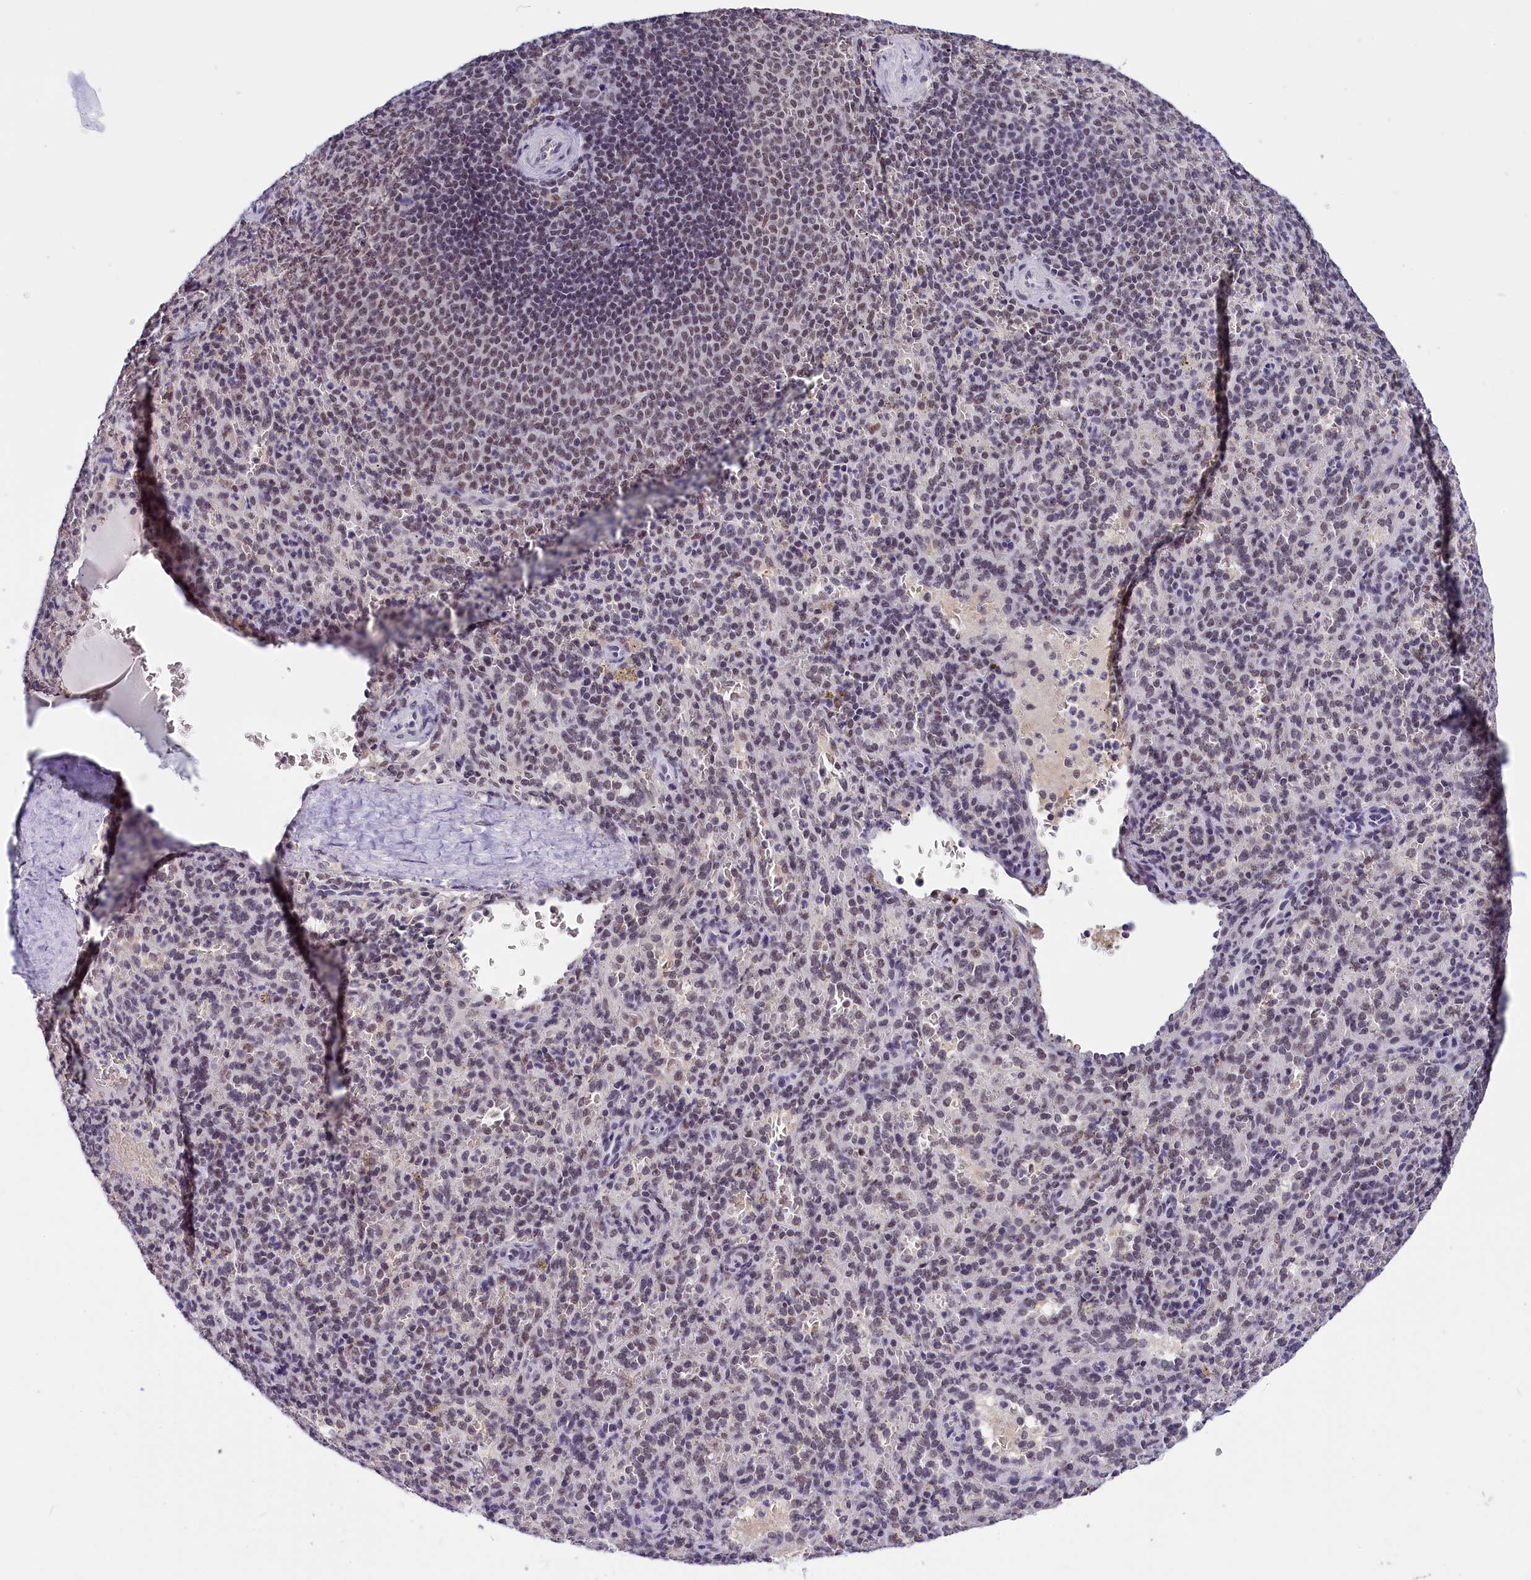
{"staining": {"intensity": "weak", "quantity": "25%-75%", "location": "nuclear"}, "tissue": "spleen", "cell_type": "Cells in red pulp", "image_type": "normal", "snomed": [{"axis": "morphology", "description": "Normal tissue, NOS"}, {"axis": "topography", "description": "Spleen"}], "caption": "A histopathology image of spleen stained for a protein reveals weak nuclear brown staining in cells in red pulp.", "gene": "ZC3H4", "patient": {"sex": "female", "age": 21}}